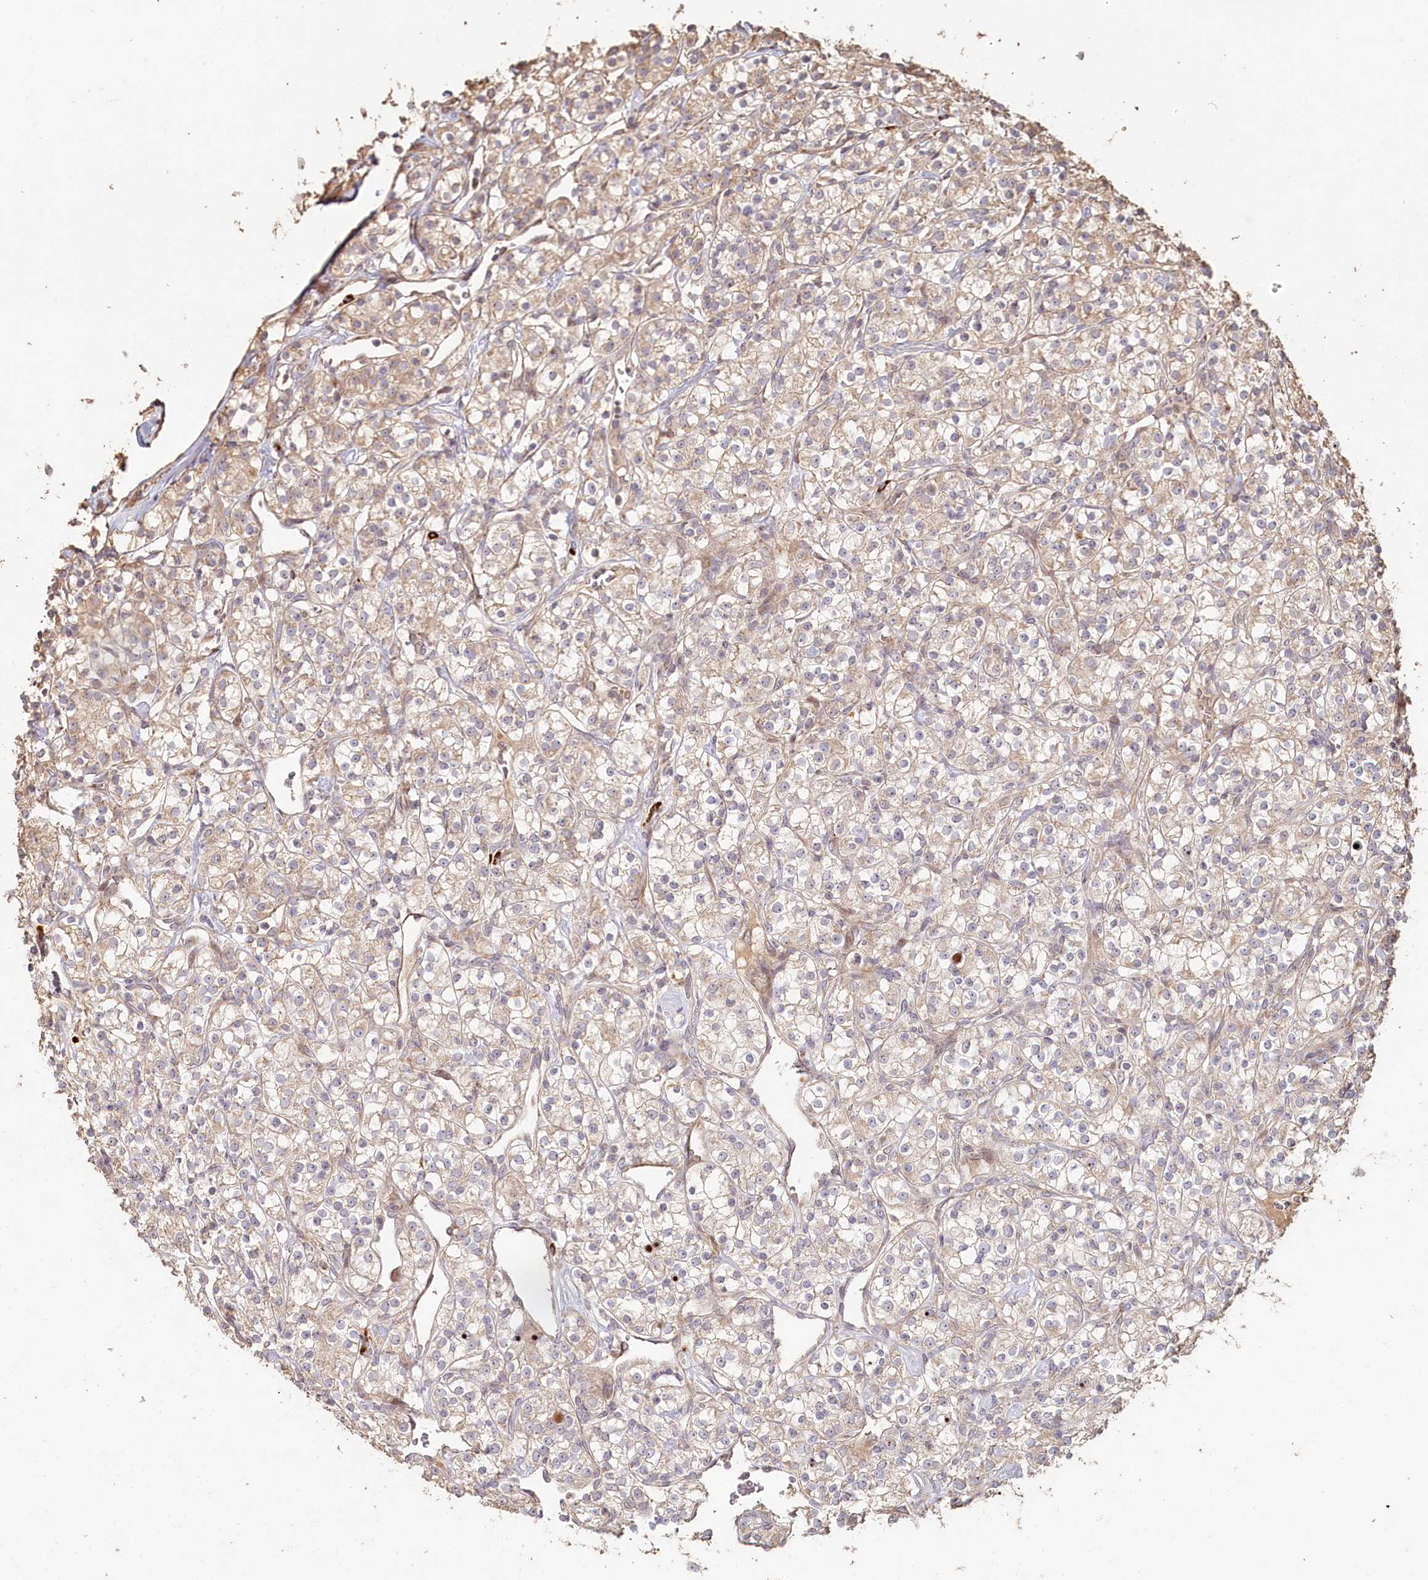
{"staining": {"intensity": "weak", "quantity": "25%-75%", "location": "cytoplasmic/membranous"}, "tissue": "renal cancer", "cell_type": "Tumor cells", "image_type": "cancer", "snomed": [{"axis": "morphology", "description": "Adenocarcinoma, NOS"}, {"axis": "topography", "description": "Kidney"}], "caption": "Protein staining of adenocarcinoma (renal) tissue exhibits weak cytoplasmic/membranous expression in about 25%-75% of tumor cells. The protein of interest is stained brown, and the nuclei are stained in blue (DAB (3,3'-diaminobenzidine) IHC with brightfield microscopy, high magnification).", "gene": "HAL", "patient": {"sex": "male", "age": 77}}